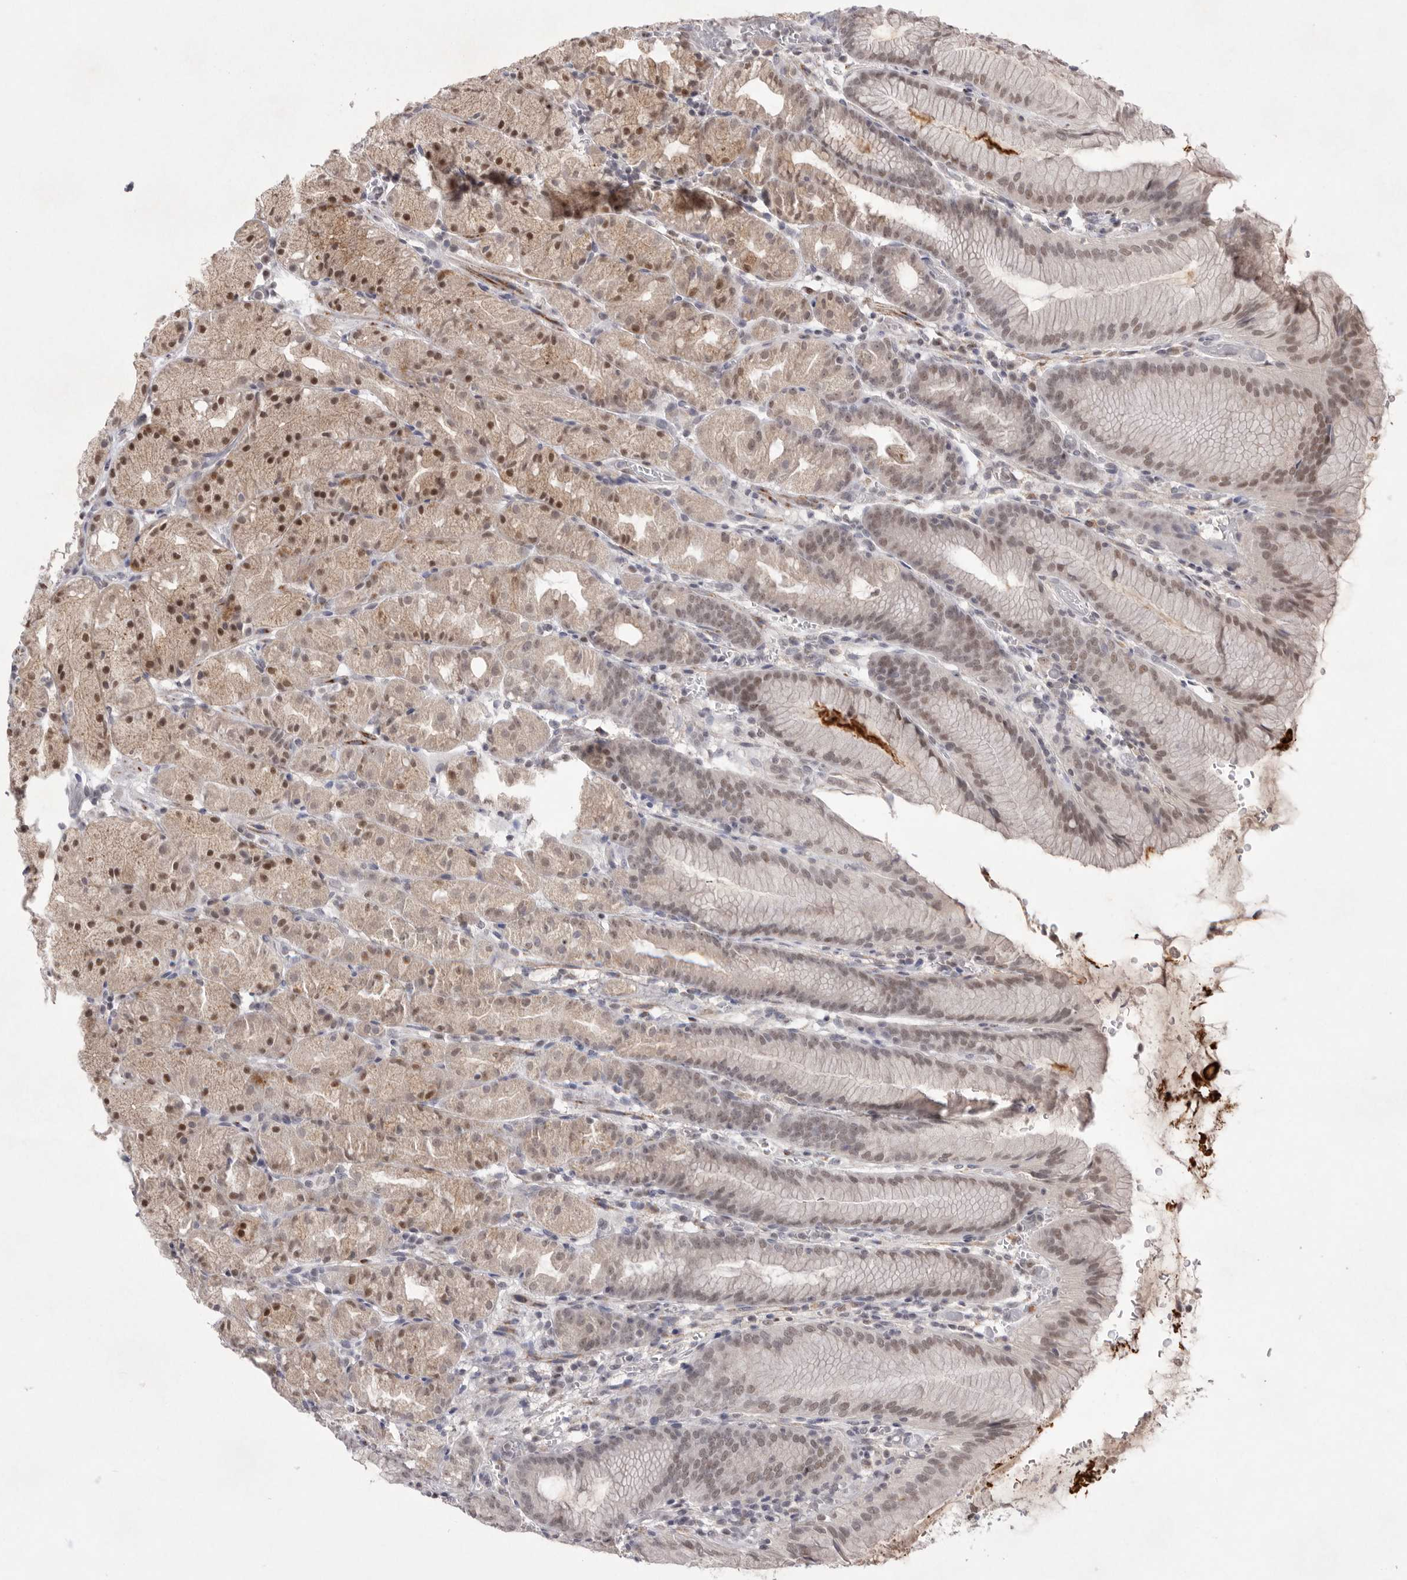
{"staining": {"intensity": "moderate", "quantity": ">75%", "location": "cytoplasmic/membranous,nuclear"}, "tissue": "stomach", "cell_type": "Glandular cells", "image_type": "normal", "snomed": [{"axis": "morphology", "description": "Normal tissue, NOS"}, {"axis": "topography", "description": "Stomach, upper"}], "caption": "Human stomach stained for a protein (brown) shows moderate cytoplasmic/membranous,nuclear positive positivity in approximately >75% of glandular cells.", "gene": "HUS1", "patient": {"sex": "male", "age": 48}}